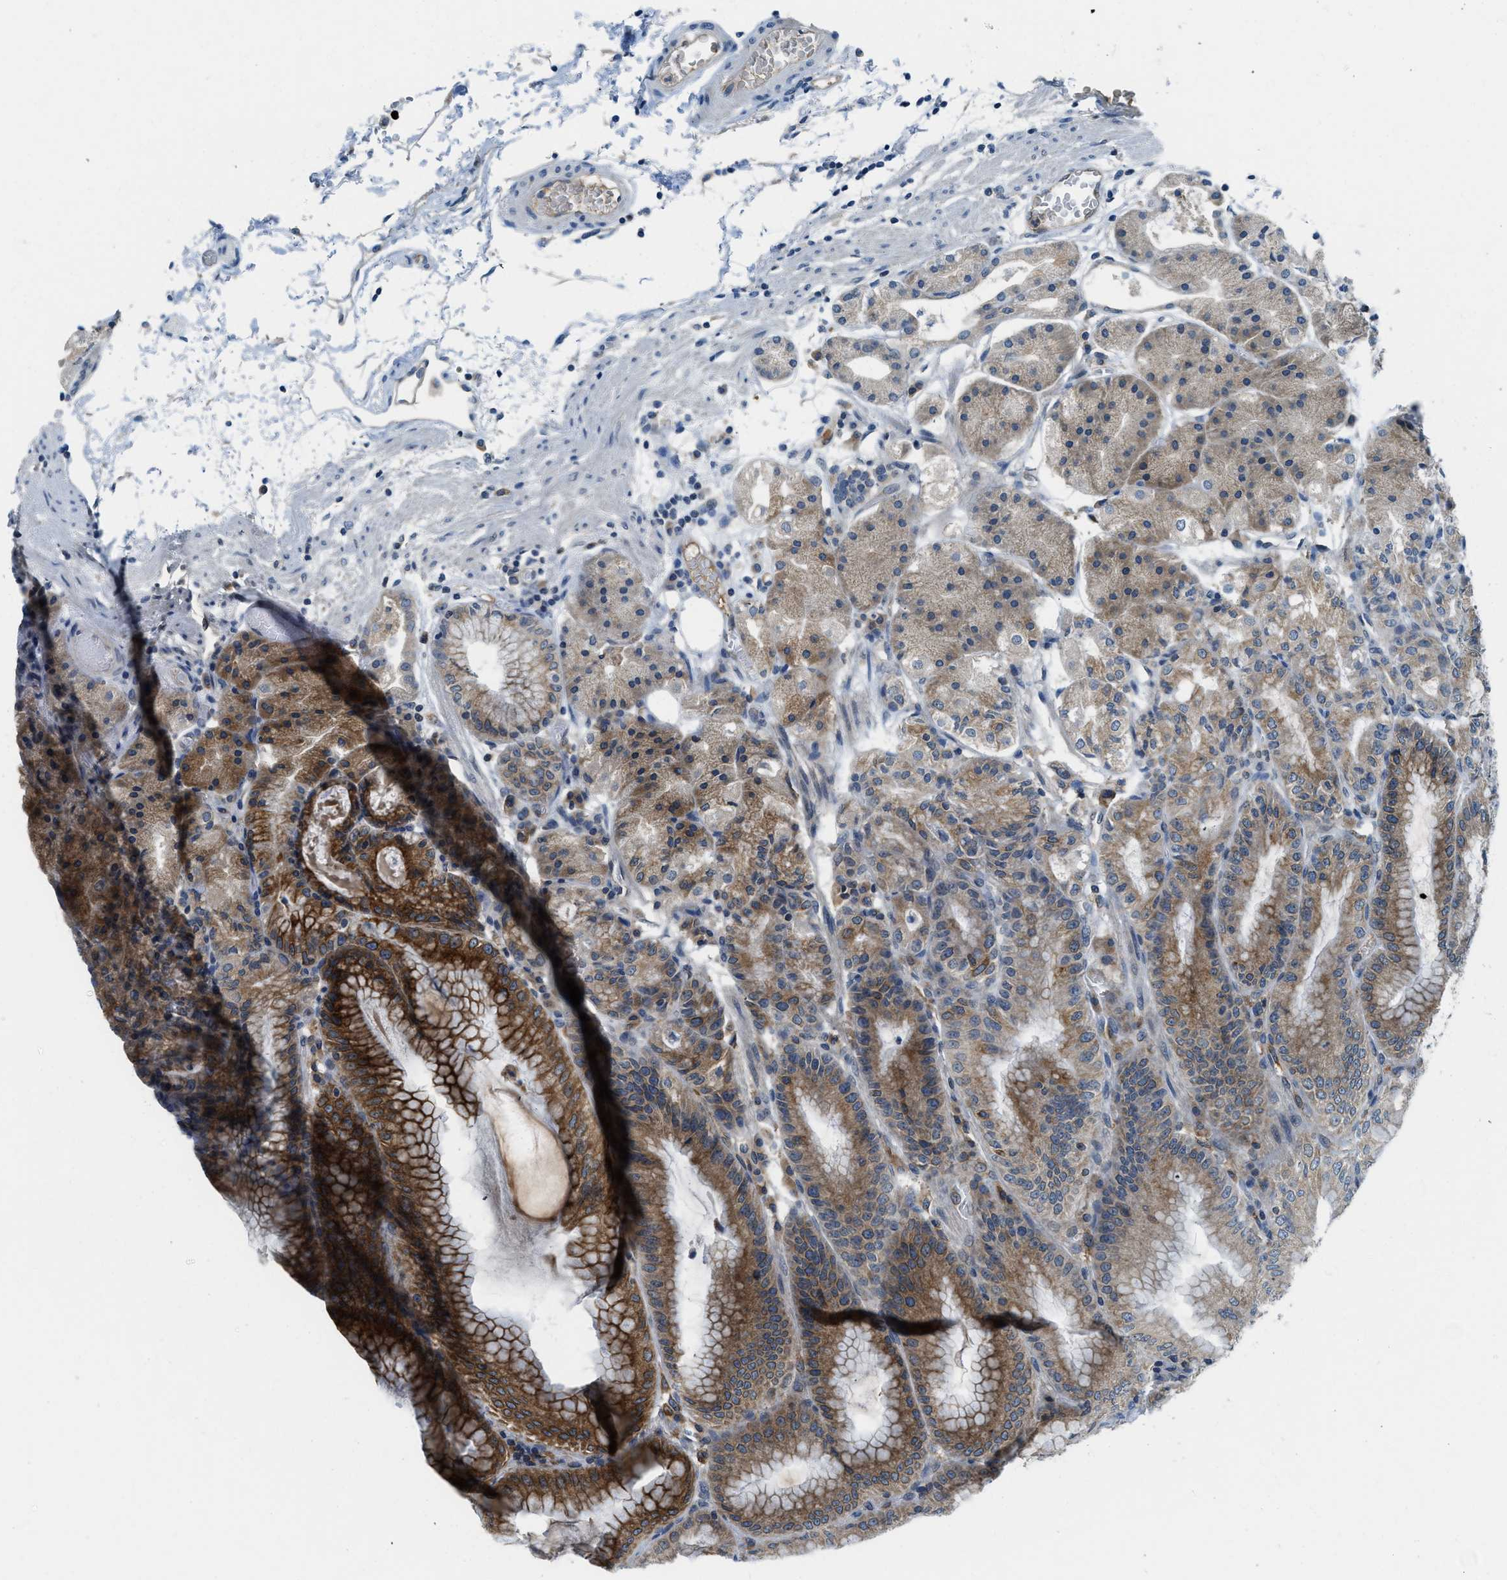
{"staining": {"intensity": "moderate", "quantity": ">75%", "location": "cytoplasmic/membranous"}, "tissue": "stomach", "cell_type": "Glandular cells", "image_type": "normal", "snomed": [{"axis": "morphology", "description": "Normal tissue, NOS"}, {"axis": "topography", "description": "Stomach, lower"}], "caption": "Immunohistochemistry (IHC) of normal human stomach demonstrates medium levels of moderate cytoplasmic/membranous expression in approximately >75% of glandular cells. The protein is stained brown, and the nuclei are stained in blue (DAB IHC with brightfield microscopy, high magnification).", "gene": "BCAP31", "patient": {"sex": "male", "age": 71}}